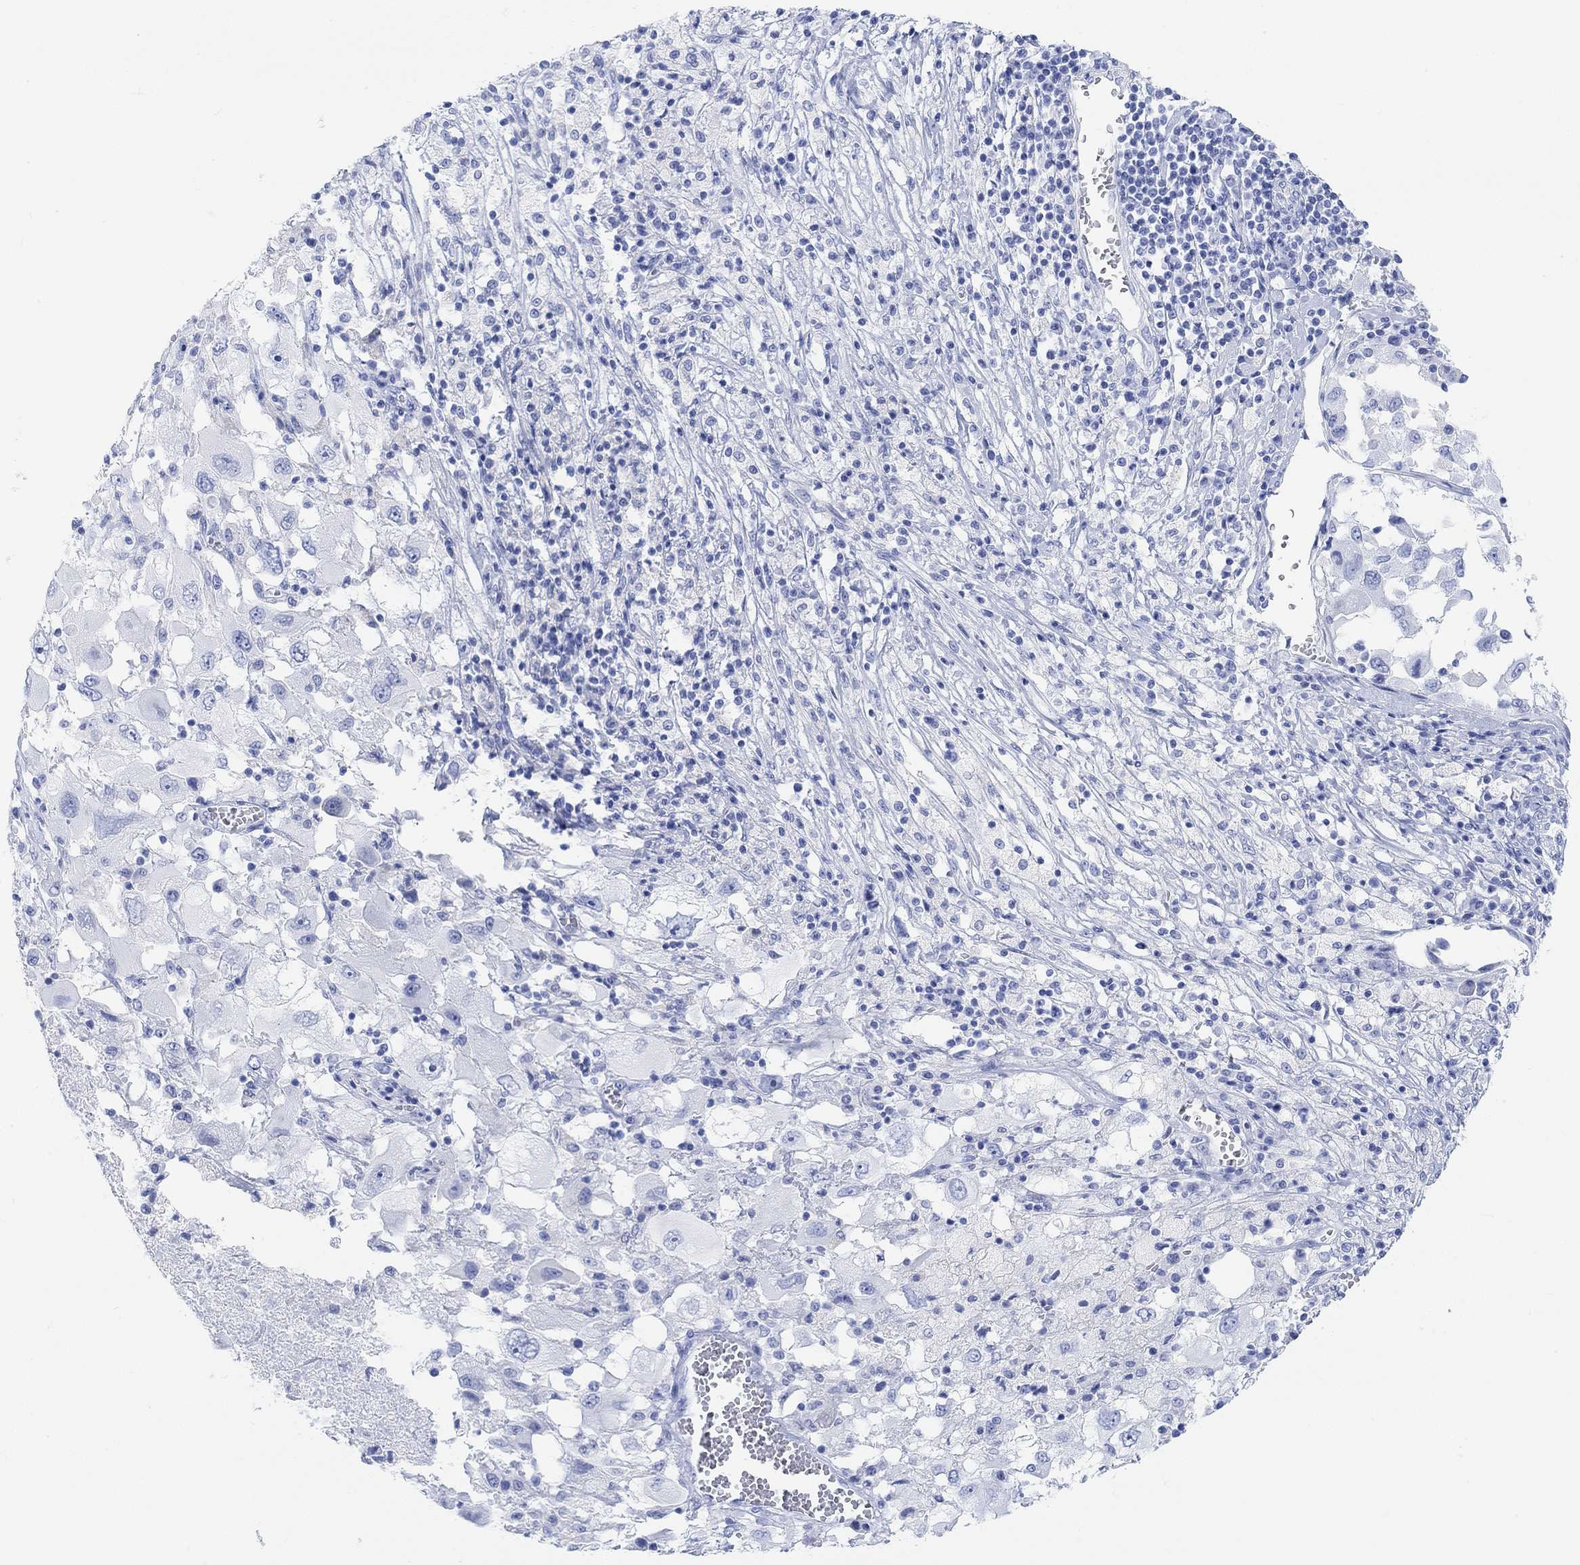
{"staining": {"intensity": "negative", "quantity": "none", "location": "none"}, "tissue": "melanoma", "cell_type": "Tumor cells", "image_type": "cancer", "snomed": [{"axis": "morphology", "description": "Malignant melanoma, Metastatic site"}, {"axis": "topography", "description": "Soft tissue"}], "caption": "Malignant melanoma (metastatic site) stained for a protein using immunohistochemistry shows no expression tumor cells.", "gene": "ANKRD33", "patient": {"sex": "male", "age": 50}}